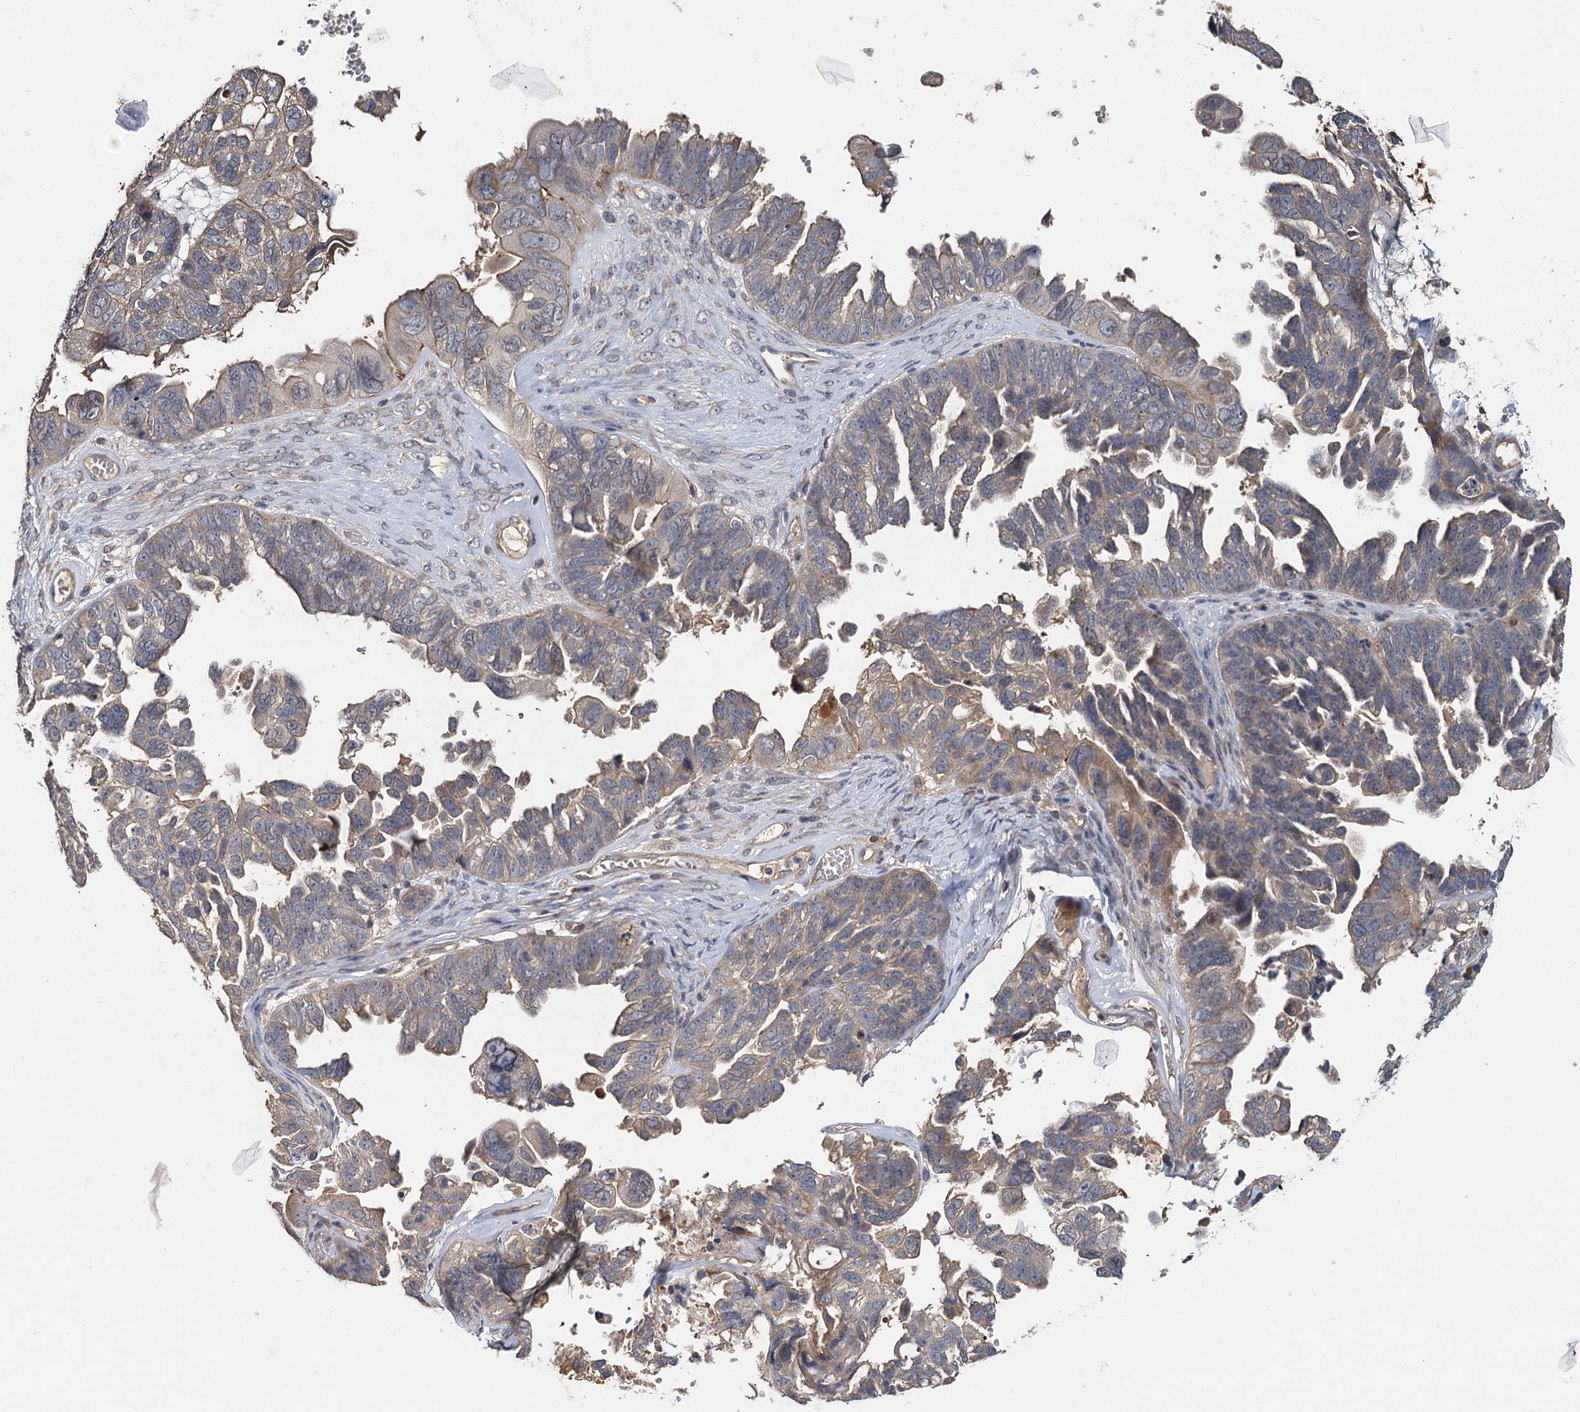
{"staining": {"intensity": "weak", "quantity": ">75%", "location": "cytoplasmic/membranous"}, "tissue": "ovarian cancer", "cell_type": "Tumor cells", "image_type": "cancer", "snomed": [{"axis": "morphology", "description": "Cystadenocarcinoma, serous, NOS"}, {"axis": "topography", "description": "Ovary"}], "caption": "Brown immunohistochemical staining in ovarian cancer demonstrates weak cytoplasmic/membranous positivity in approximately >75% of tumor cells.", "gene": "ZNF324", "patient": {"sex": "female", "age": 79}}